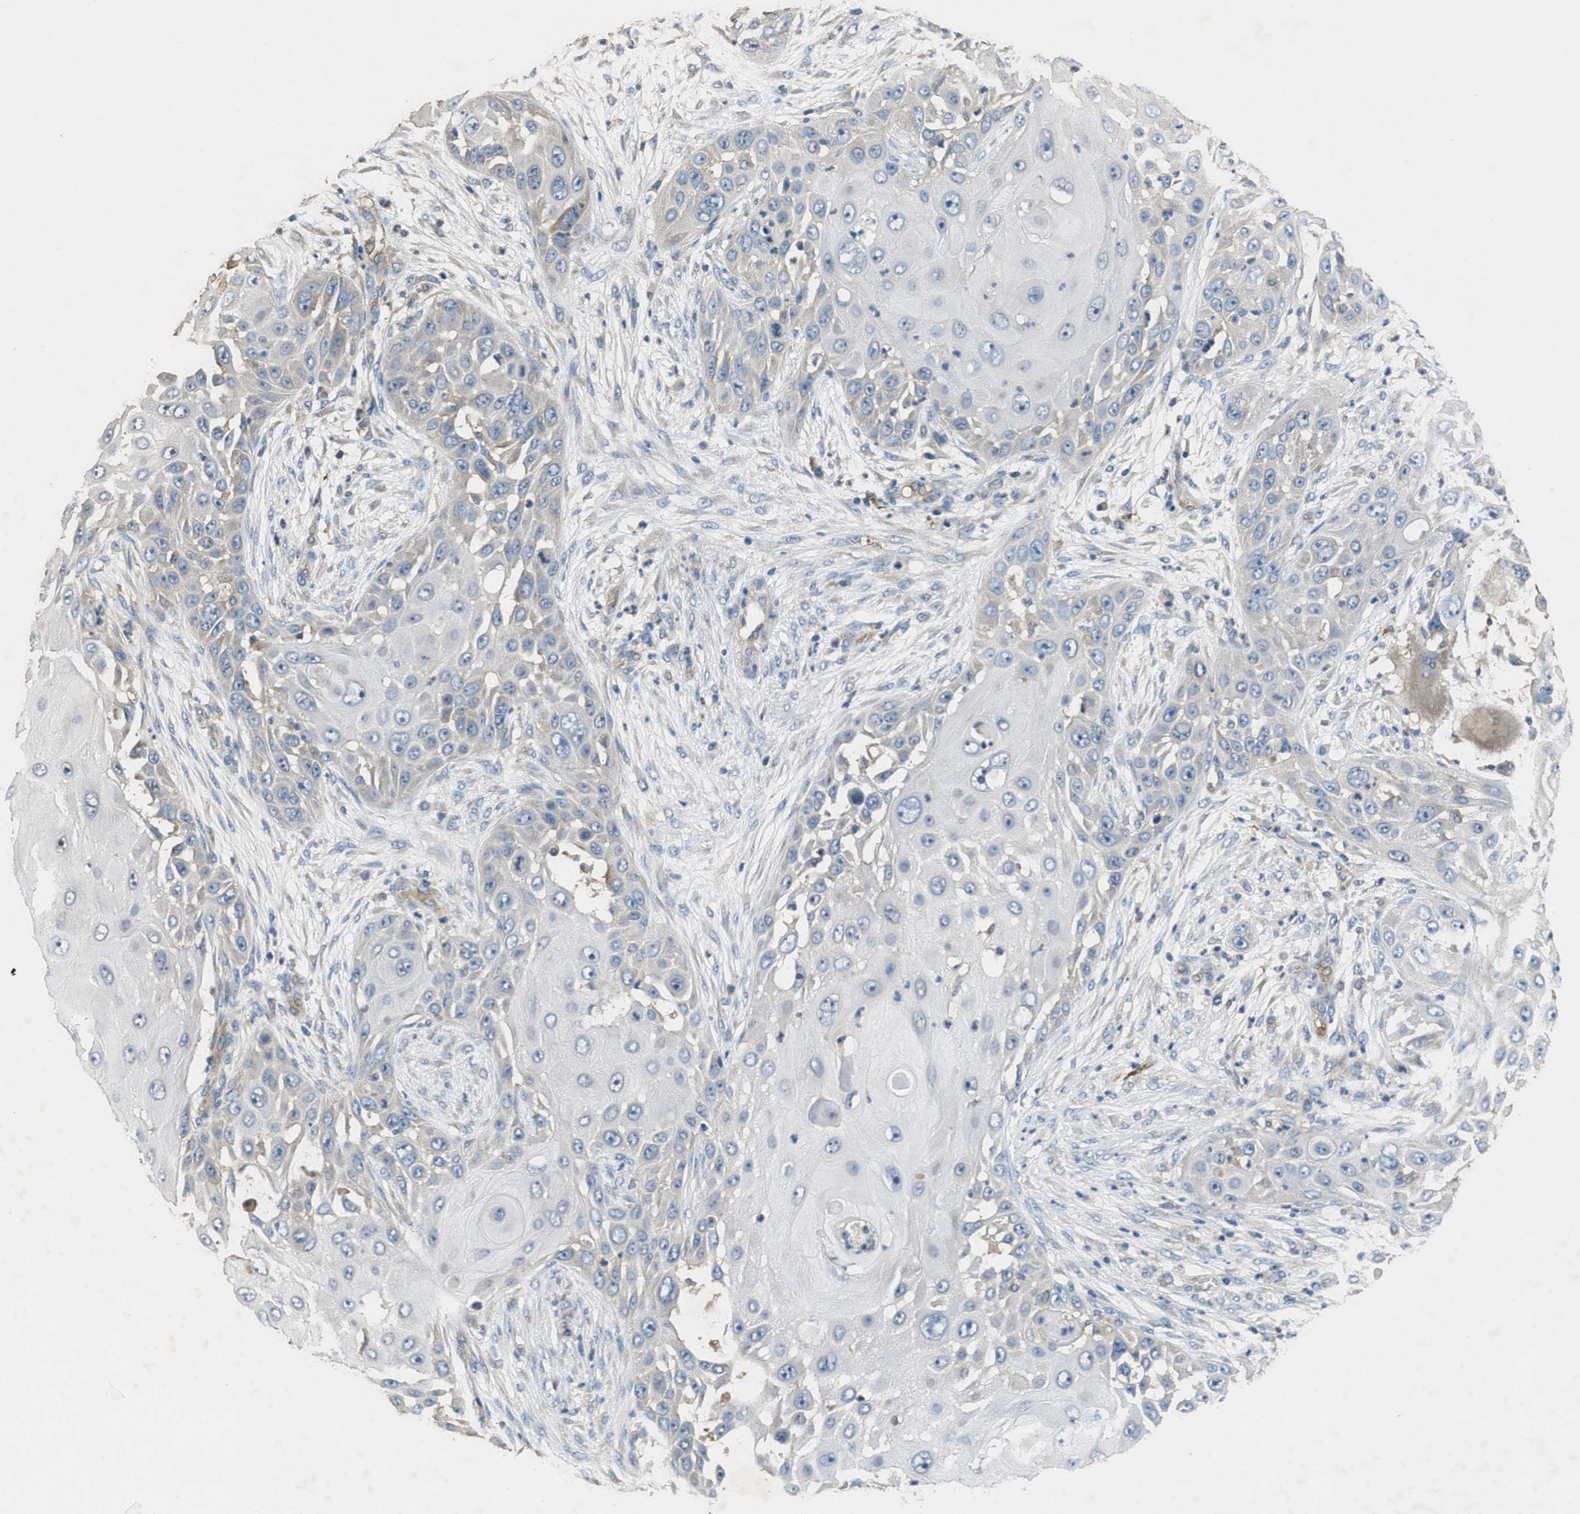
{"staining": {"intensity": "negative", "quantity": "none", "location": "none"}, "tissue": "skin cancer", "cell_type": "Tumor cells", "image_type": "cancer", "snomed": [{"axis": "morphology", "description": "Squamous cell carcinoma, NOS"}, {"axis": "topography", "description": "Skin"}], "caption": "Tumor cells show no significant expression in skin cancer. The staining is performed using DAB brown chromogen with nuclei counter-stained in using hematoxylin.", "gene": "DGKE", "patient": {"sex": "female", "age": 44}}